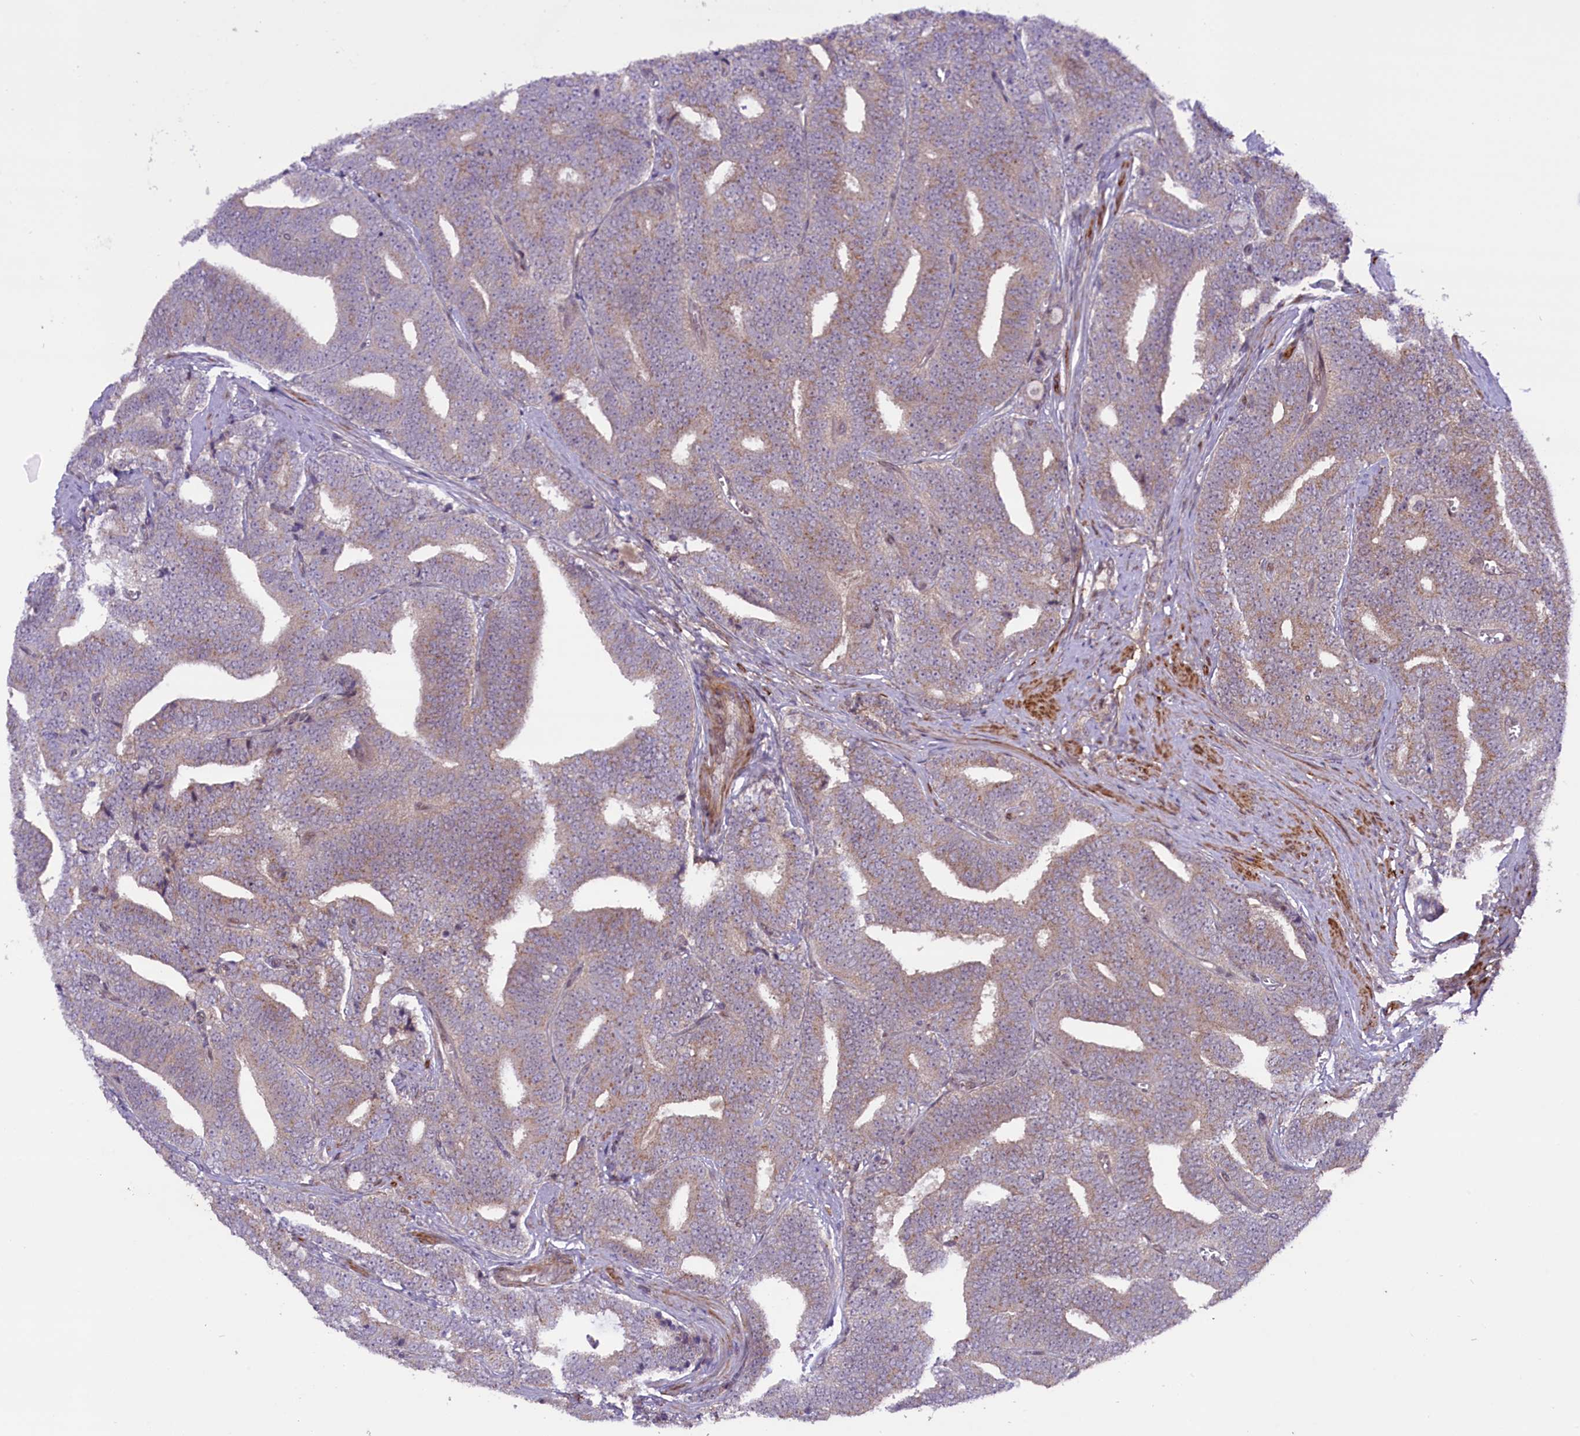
{"staining": {"intensity": "weak", "quantity": ">75%", "location": "cytoplasmic/membranous"}, "tissue": "prostate cancer", "cell_type": "Tumor cells", "image_type": "cancer", "snomed": [{"axis": "morphology", "description": "Adenocarcinoma, High grade"}, {"axis": "topography", "description": "Prostate and seminal vesicle, NOS"}], "caption": "A photomicrograph showing weak cytoplasmic/membranous positivity in about >75% of tumor cells in prostate cancer (high-grade adenocarcinoma), as visualized by brown immunohistochemical staining.", "gene": "HDAC5", "patient": {"sex": "male", "age": 67}}